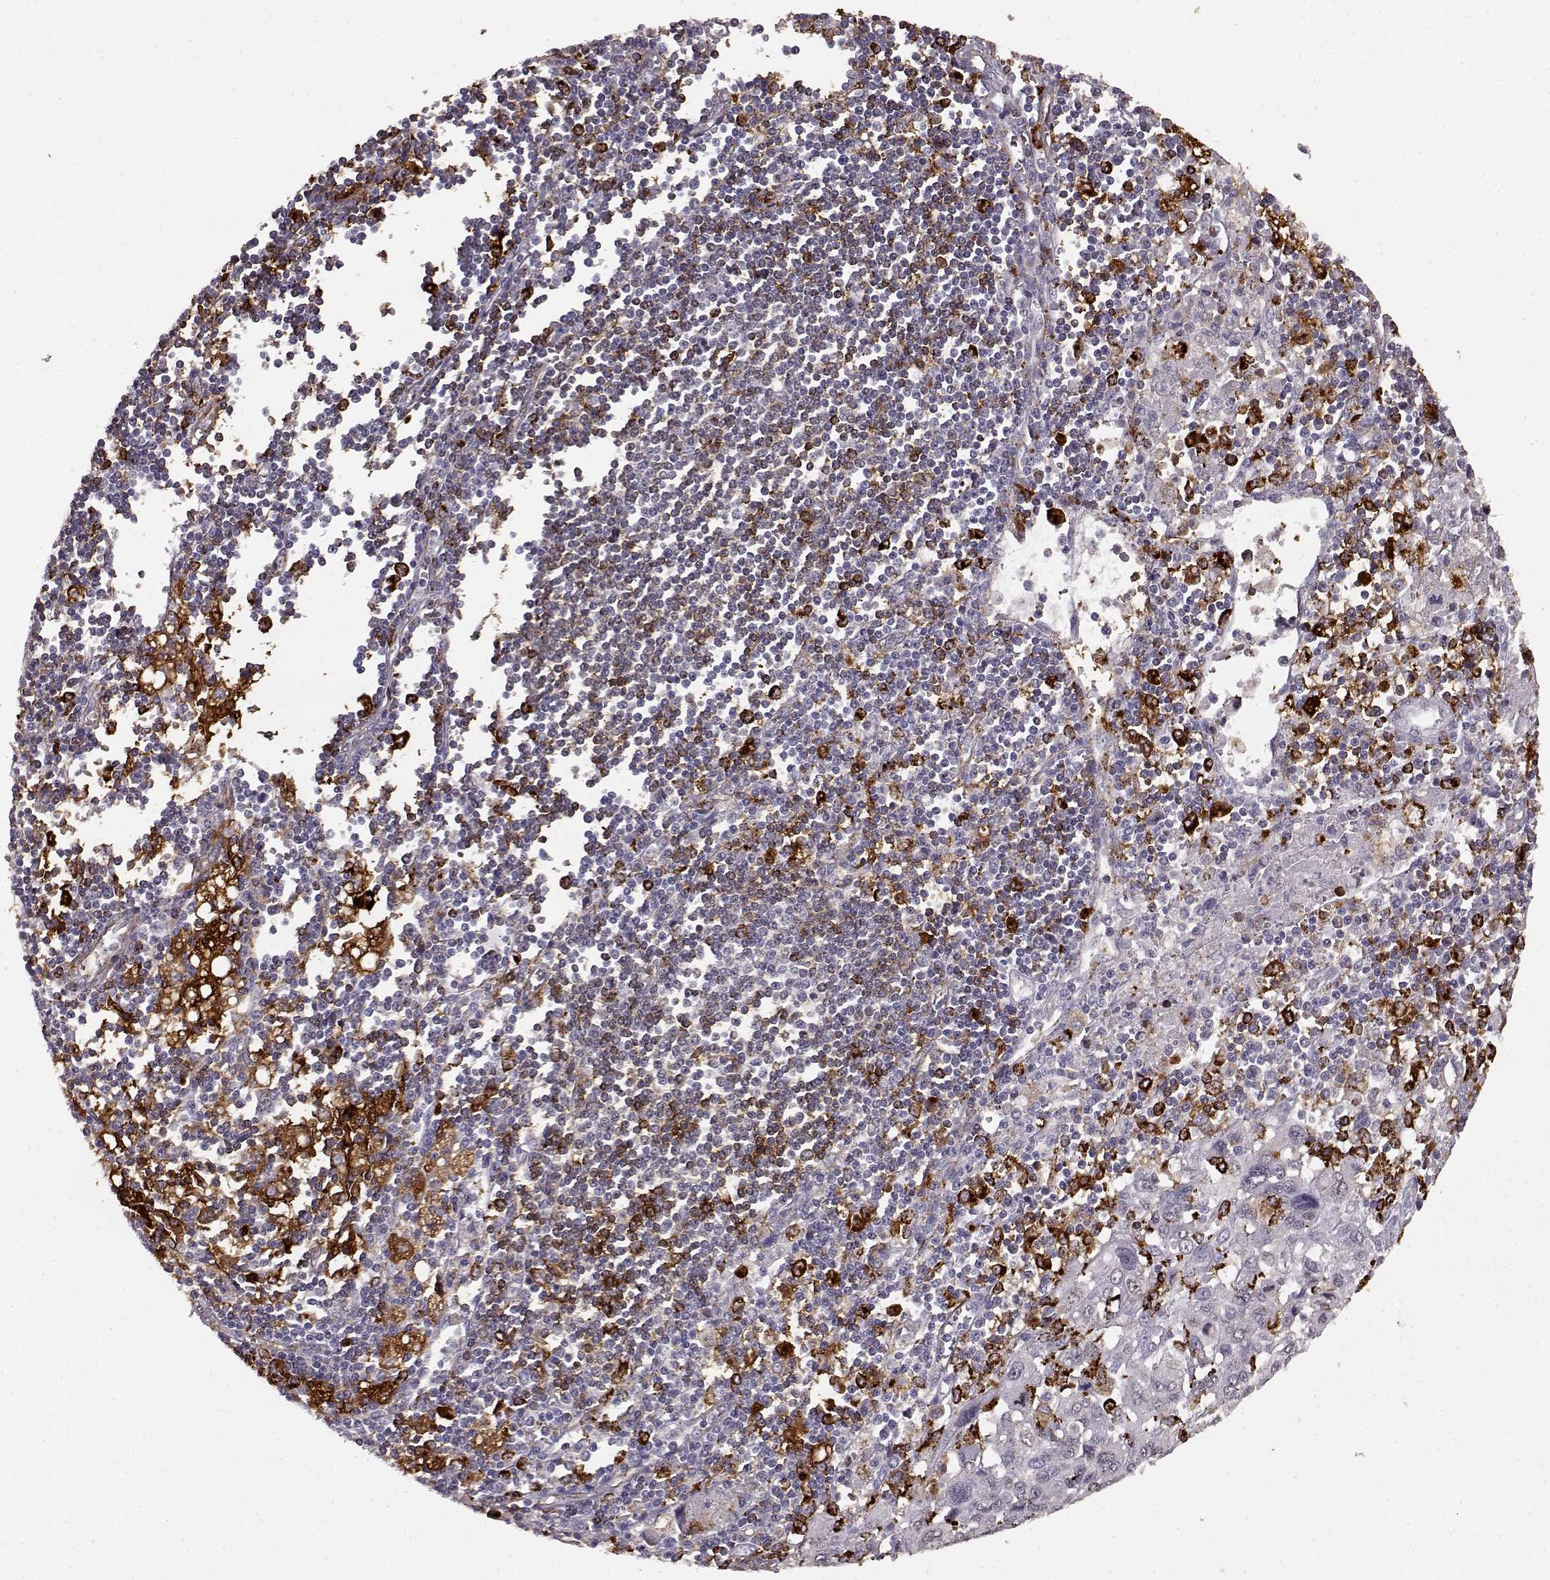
{"staining": {"intensity": "negative", "quantity": "none", "location": "none"}, "tissue": "pancreatic cancer", "cell_type": "Tumor cells", "image_type": "cancer", "snomed": [{"axis": "morphology", "description": "Adenocarcinoma, NOS"}, {"axis": "topography", "description": "Pancreas"}], "caption": "This photomicrograph is of pancreatic cancer stained with IHC to label a protein in brown with the nuclei are counter-stained blue. There is no staining in tumor cells. (DAB (3,3'-diaminobenzidine) immunohistochemistry, high magnification).", "gene": "CCNF", "patient": {"sex": "male", "age": 47}}